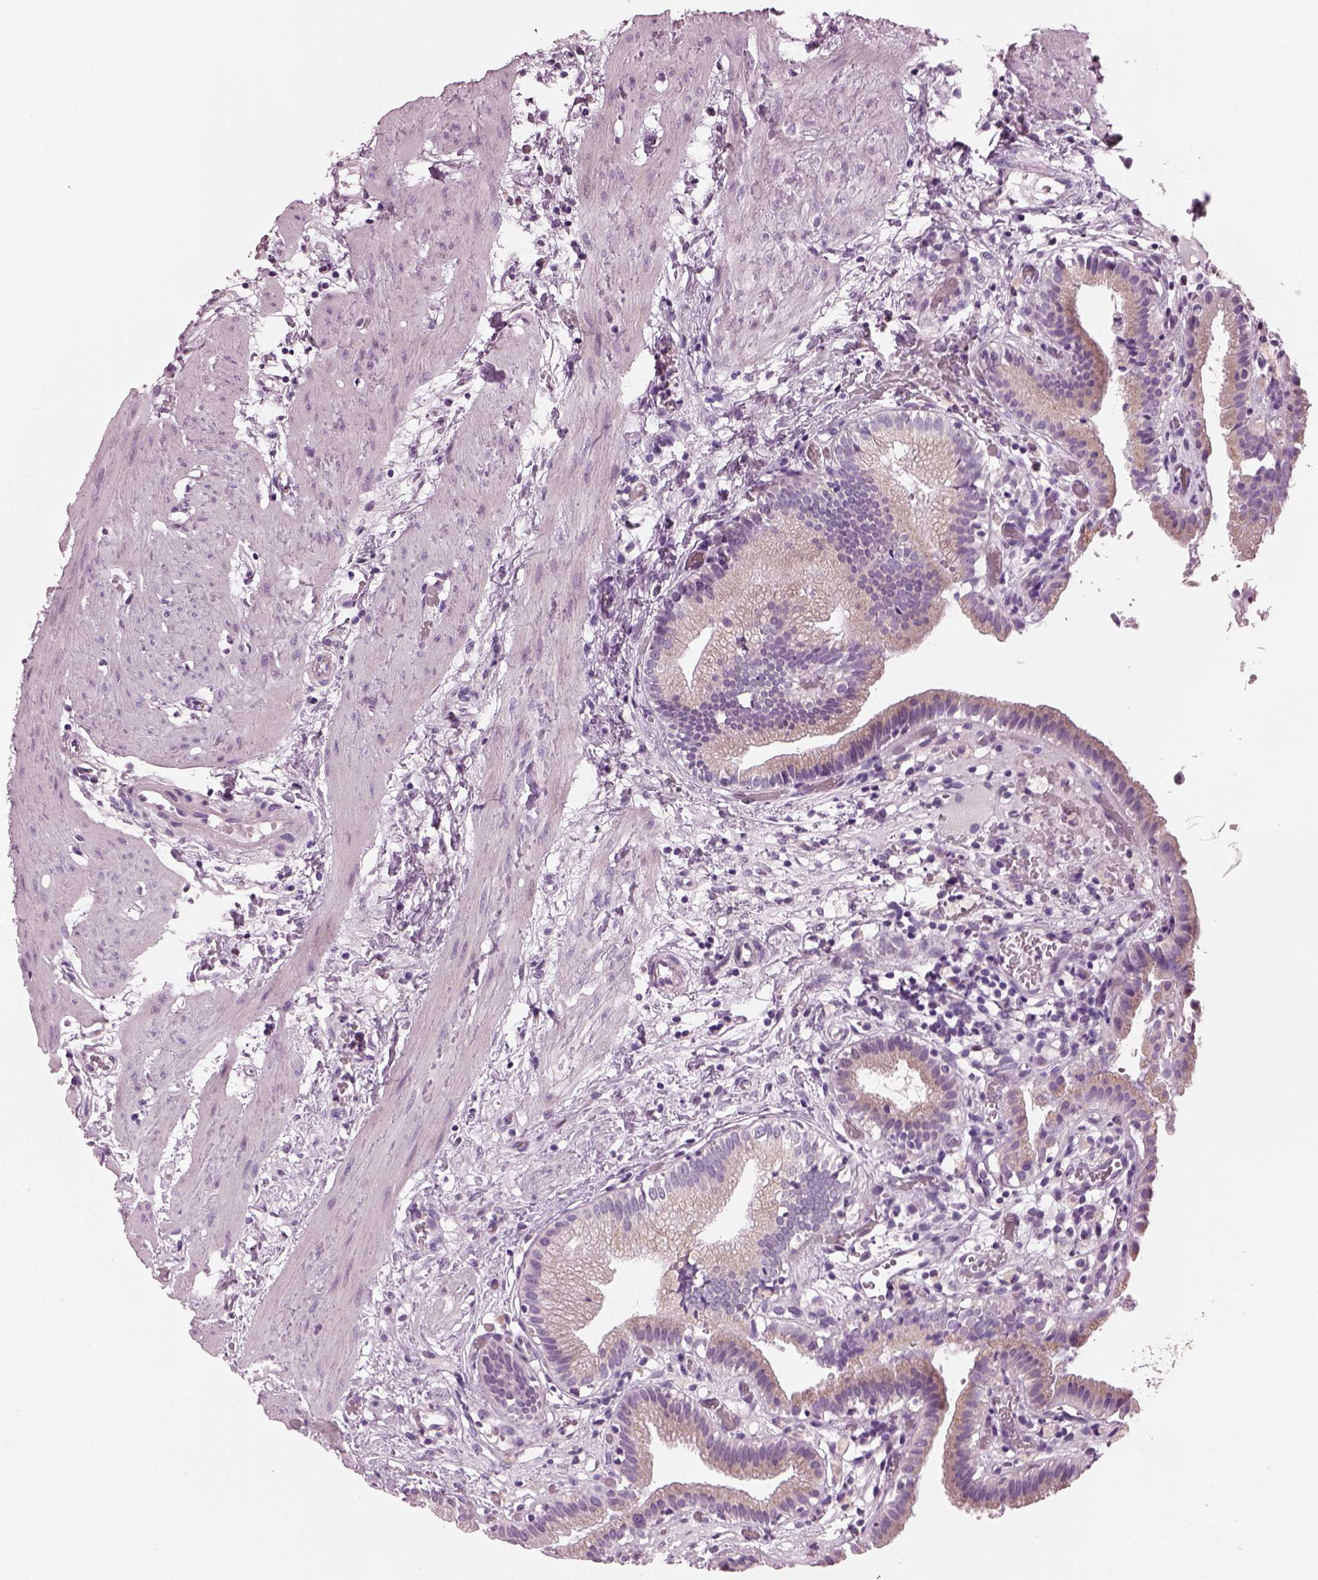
{"staining": {"intensity": "weak", "quantity": ">75%", "location": "cytoplasmic/membranous"}, "tissue": "gallbladder", "cell_type": "Glandular cells", "image_type": "normal", "snomed": [{"axis": "morphology", "description": "Normal tissue, NOS"}, {"axis": "topography", "description": "Gallbladder"}], "caption": "High-magnification brightfield microscopy of unremarkable gallbladder stained with DAB (brown) and counterstained with hematoxylin (blue). glandular cells exhibit weak cytoplasmic/membranous positivity is present in about>75% of cells. (DAB (3,3'-diaminobenzidine) IHC, brown staining for protein, blue staining for nuclei).", "gene": "PRR9", "patient": {"sex": "female", "age": 24}}